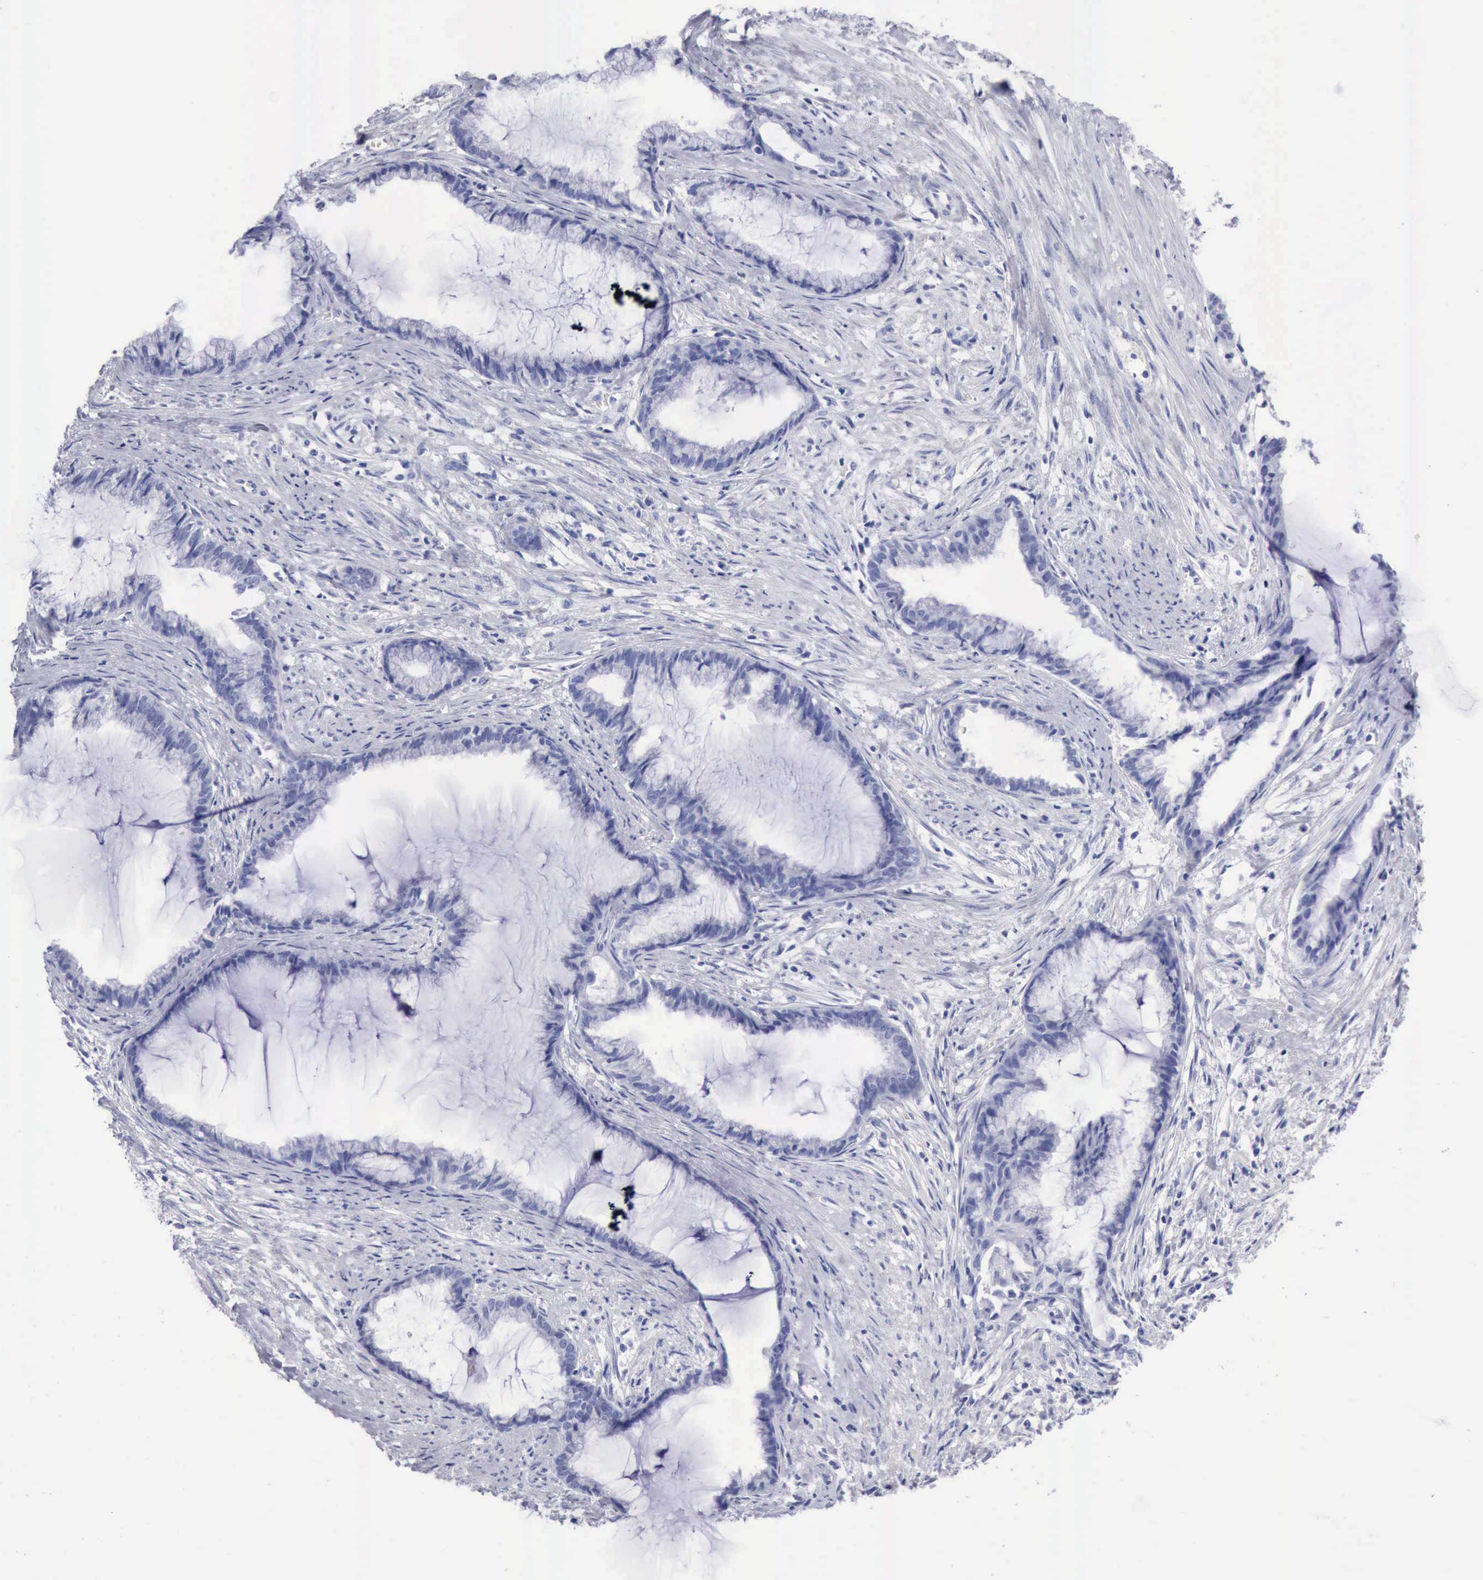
{"staining": {"intensity": "negative", "quantity": "none", "location": "none"}, "tissue": "endometrial cancer", "cell_type": "Tumor cells", "image_type": "cancer", "snomed": [{"axis": "morphology", "description": "Adenocarcinoma, NOS"}, {"axis": "topography", "description": "Endometrium"}], "caption": "High magnification brightfield microscopy of endometrial cancer (adenocarcinoma) stained with DAB (brown) and counterstained with hematoxylin (blue): tumor cells show no significant expression. (DAB (3,3'-diaminobenzidine) immunohistochemistry visualized using brightfield microscopy, high magnification).", "gene": "CYP19A1", "patient": {"sex": "female", "age": 86}}